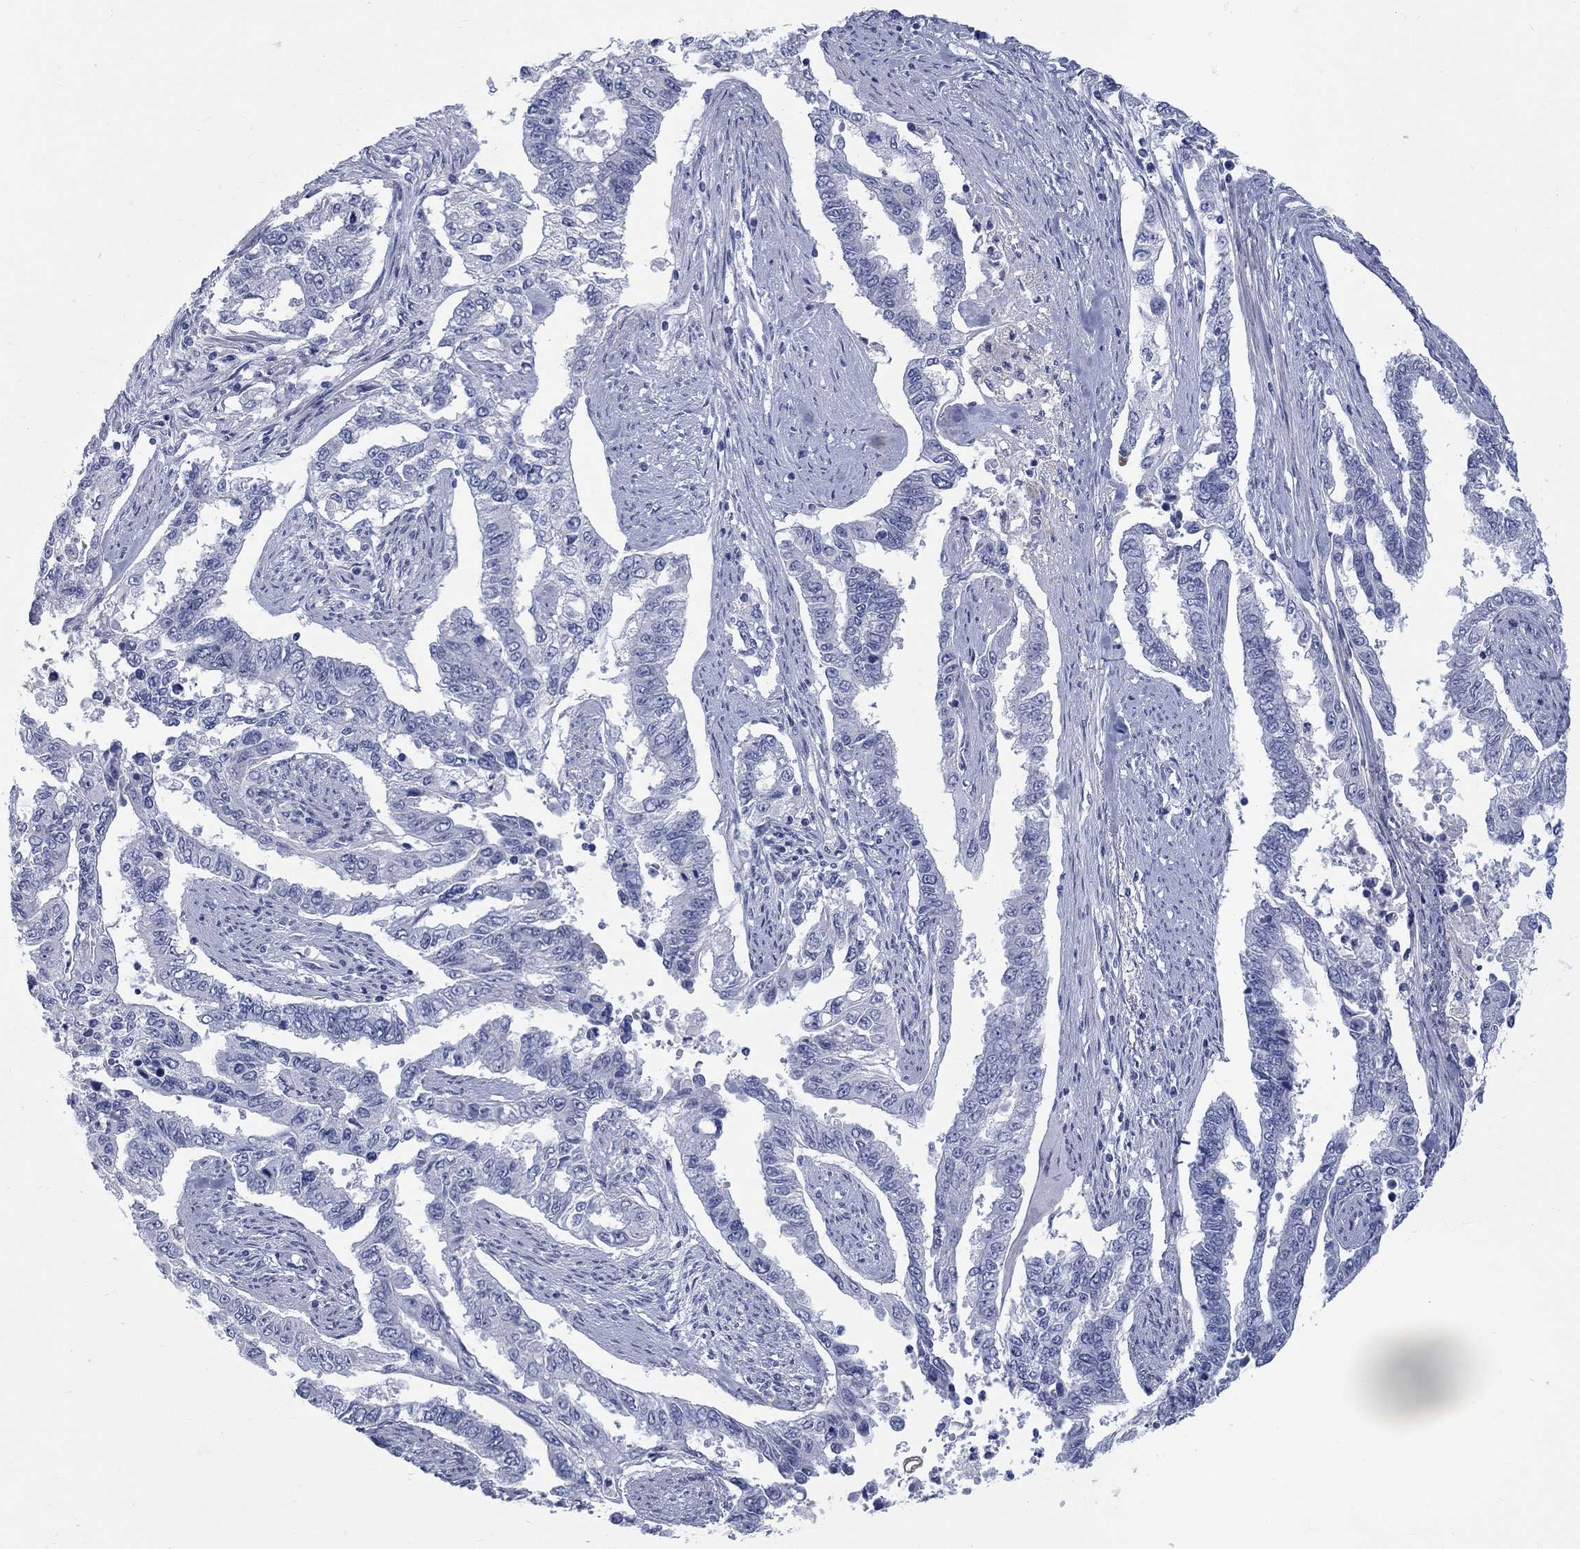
{"staining": {"intensity": "negative", "quantity": "none", "location": "none"}, "tissue": "endometrial cancer", "cell_type": "Tumor cells", "image_type": "cancer", "snomed": [{"axis": "morphology", "description": "Adenocarcinoma, NOS"}, {"axis": "topography", "description": "Uterus"}], "caption": "A micrograph of human endometrial cancer (adenocarcinoma) is negative for staining in tumor cells.", "gene": "RFTN2", "patient": {"sex": "female", "age": 59}}